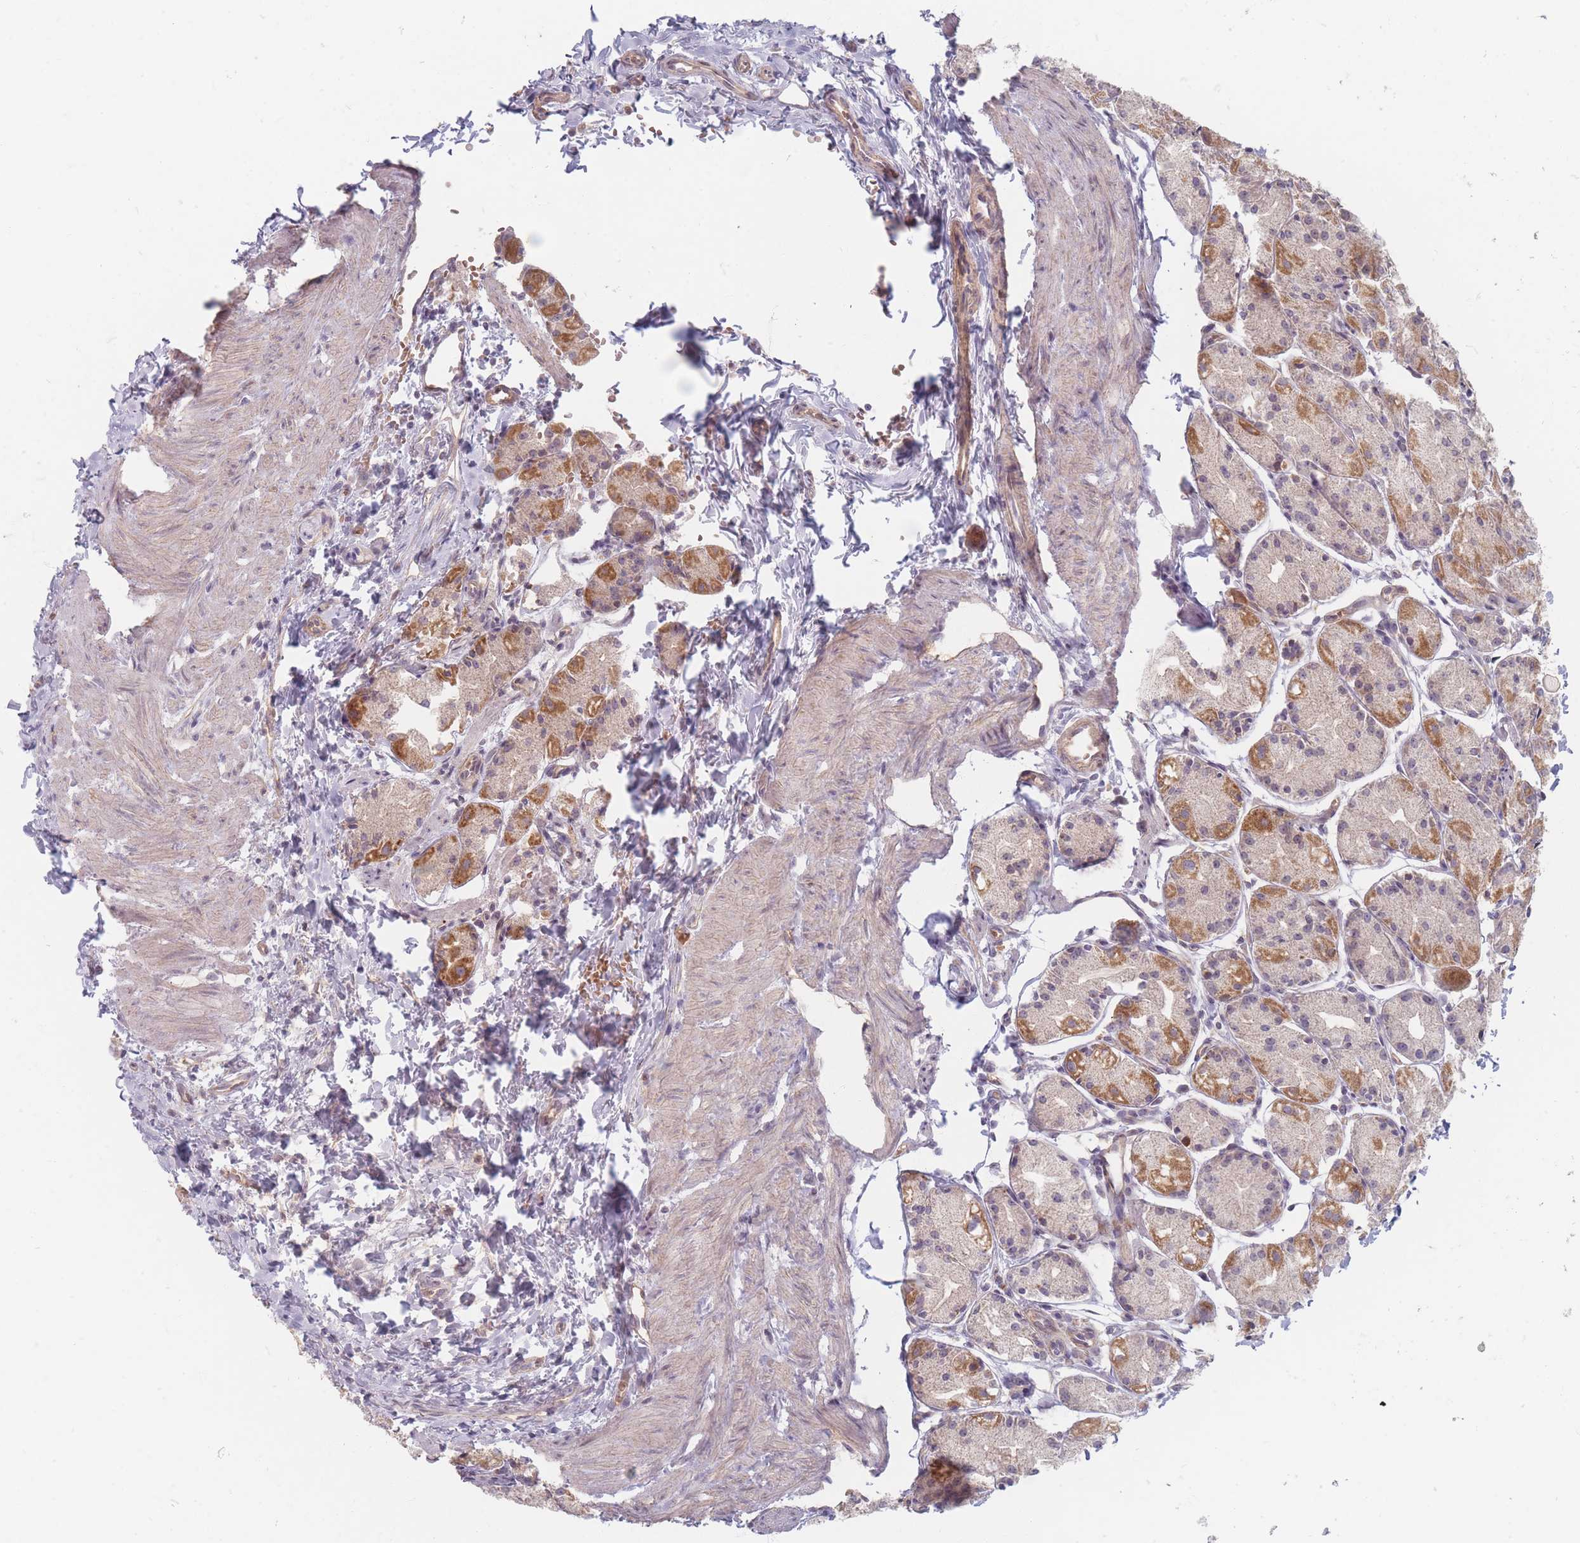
{"staining": {"intensity": "moderate", "quantity": ">75%", "location": "cytoplasmic/membranous"}, "tissue": "stomach", "cell_type": "Glandular cells", "image_type": "normal", "snomed": [{"axis": "morphology", "description": "Normal tissue, NOS"}, {"axis": "topography", "description": "Stomach, upper"}], "caption": "DAB (3,3'-diaminobenzidine) immunohistochemical staining of normal human stomach displays moderate cytoplasmic/membranous protein expression in approximately >75% of glandular cells. The staining is performed using DAB brown chromogen to label protein expression. The nuclei are counter-stained blue using hematoxylin.", "gene": "CHCHD7", "patient": {"sex": "male", "age": 47}}